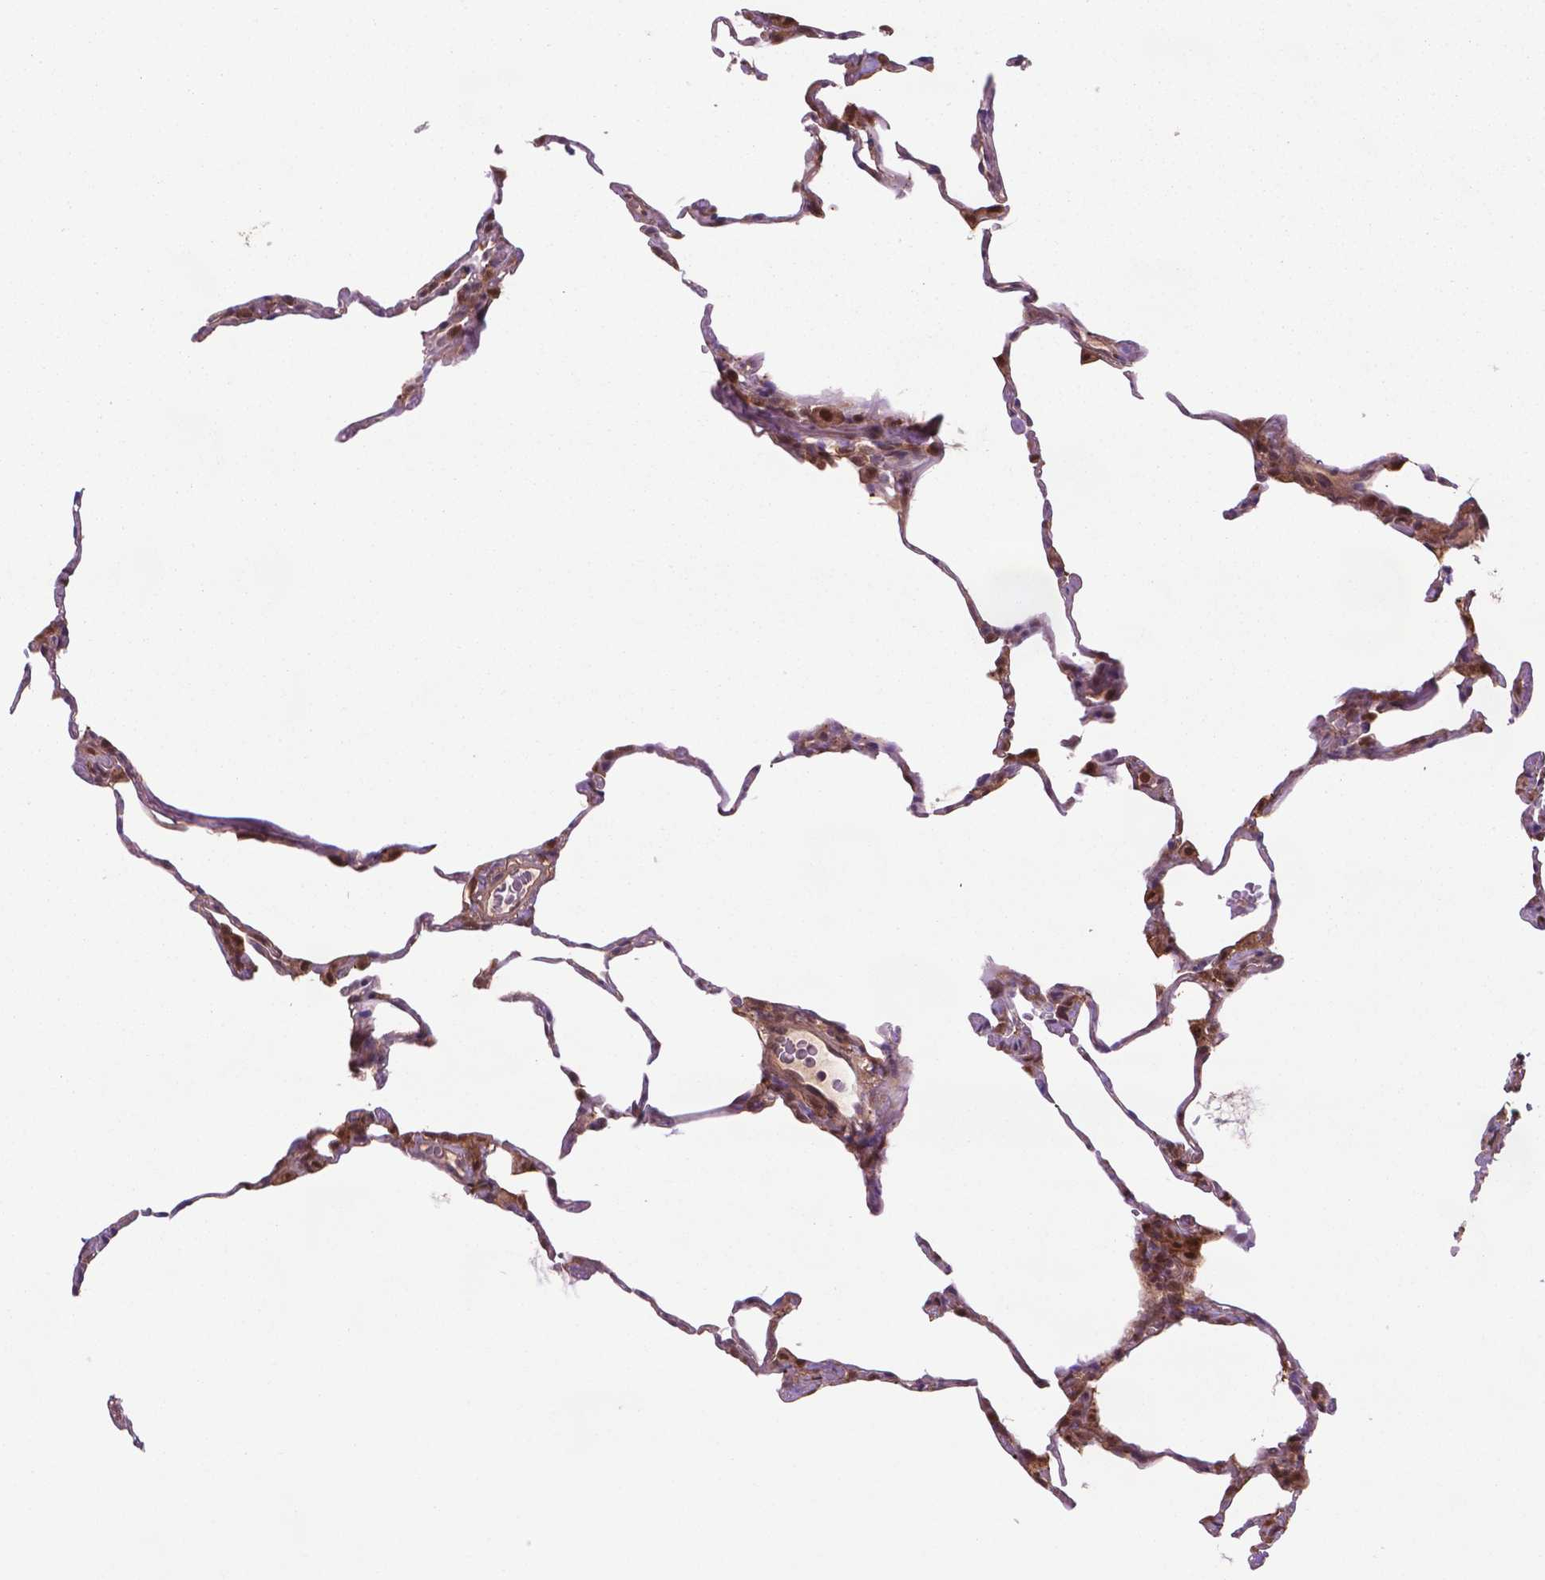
{"staining": {"intensity": "moderate", "quantity": "25%-75%", "location": "cytoplasmic/membranous,nuclear"}, "tissue": "lung", "cell_type": "Alveolar cells", "image_type": "normal", "snomed": [{"axis": "morphology", "description": "Normal tissue, NOS"}, {"axis": "topography", "description": "Lung"}], "caption": "The histopathology image shows staining of benign lung, revealing moderate cytoplasmic/membranous,nuclear protein staining (brown color) within alveolar cells.", "gene": "PLIN3", "patient": {"sex": "female", "age": 57}}